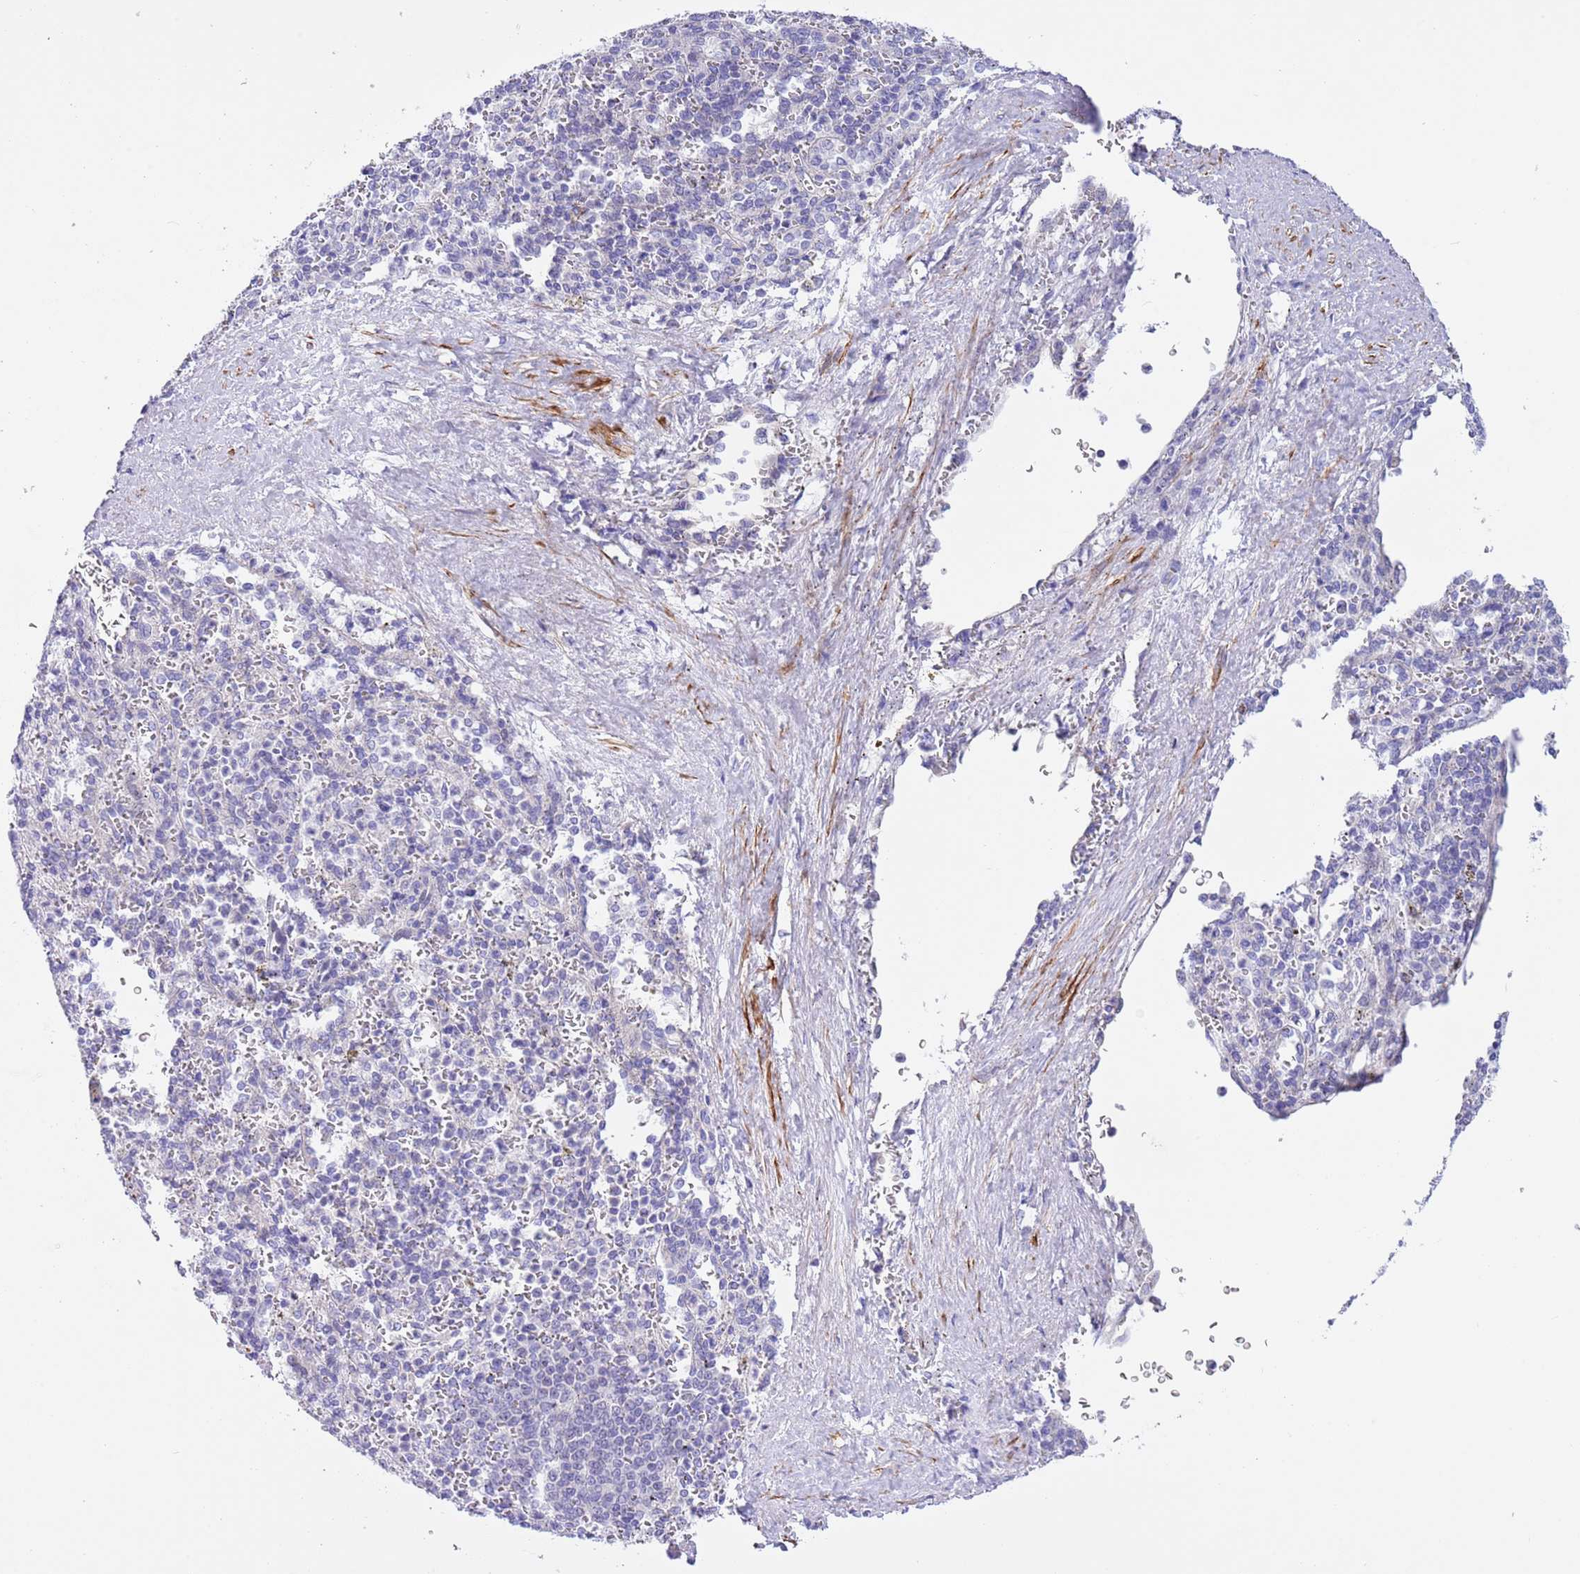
{"staining": {"intensity": "negative", "quantity": "none", "location": "none"}, "tissue": "spleen", "cell_type": "Cells in red pulp", "image_type": "normal", "snomed": [{"axis": "morphology", "description": "Normal tissue, NOS"}, {"axis": "topography", "description": "Spleen"}], "caption": "Immunohistochemistry of normal human spleen reveals no staining in cells in red pulp.", "gene": "NET1", "patient": {"sex": "female", "age": 21}}